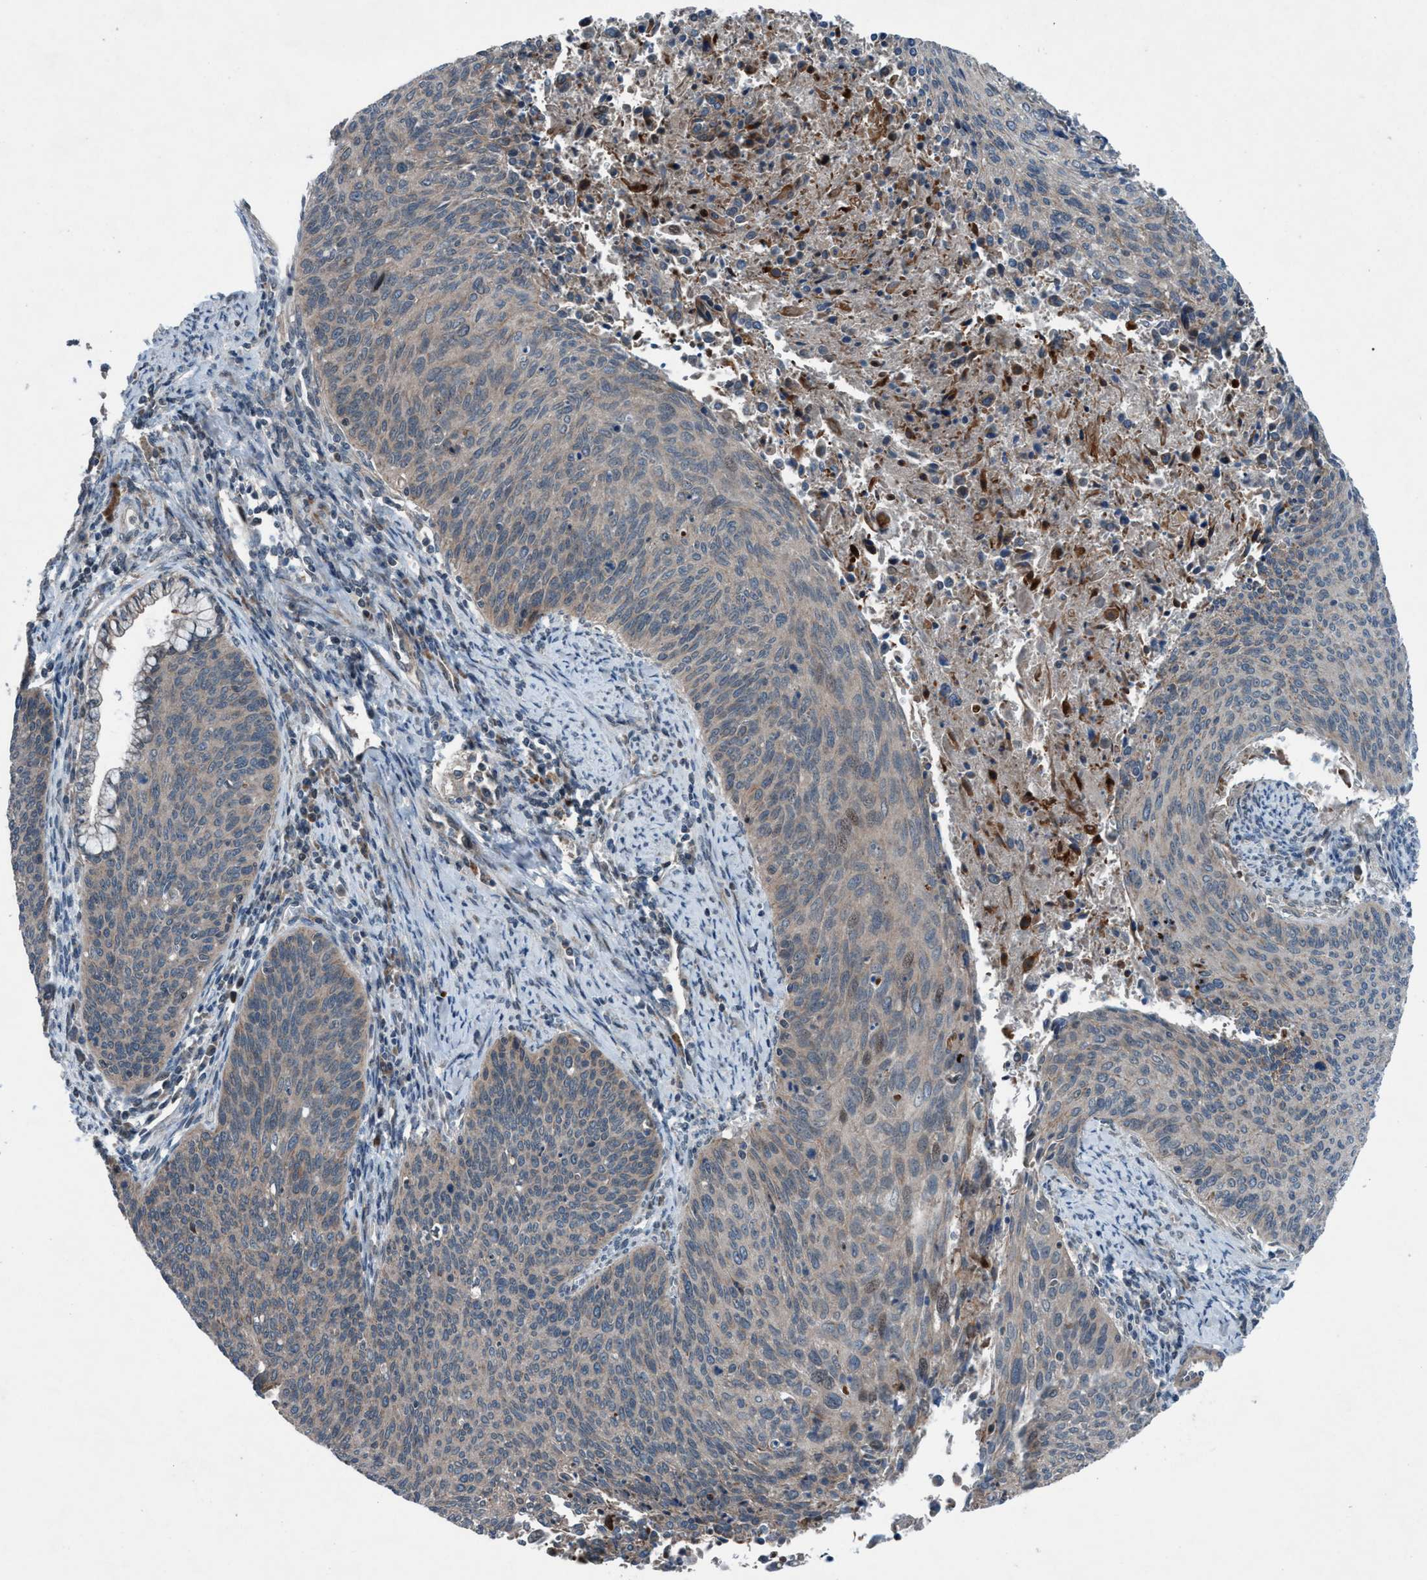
{"staining": {"intensity": "moderate", "quantity": "<25%", "location": "cytoplasmic/membranous"}, "tissue": "cervical cancer", "cell_type": "Tumor cells", "image_type": "cancer", "snomed": [{"axis": "morphology", "description": "Squamous cell carcinoma, NOS"}, {"axis": "topography", "description": "Cervix"}], "caption": "Immunohistochemical staining of human cervical squamous cell carcinoma reveals moderate cytoplasmic/membranous protein staining in about <25% of tumor cells. Nuclei are stained in blue.", "gene": "NISCH", "patient": {"sex": "female", "age": 55}}